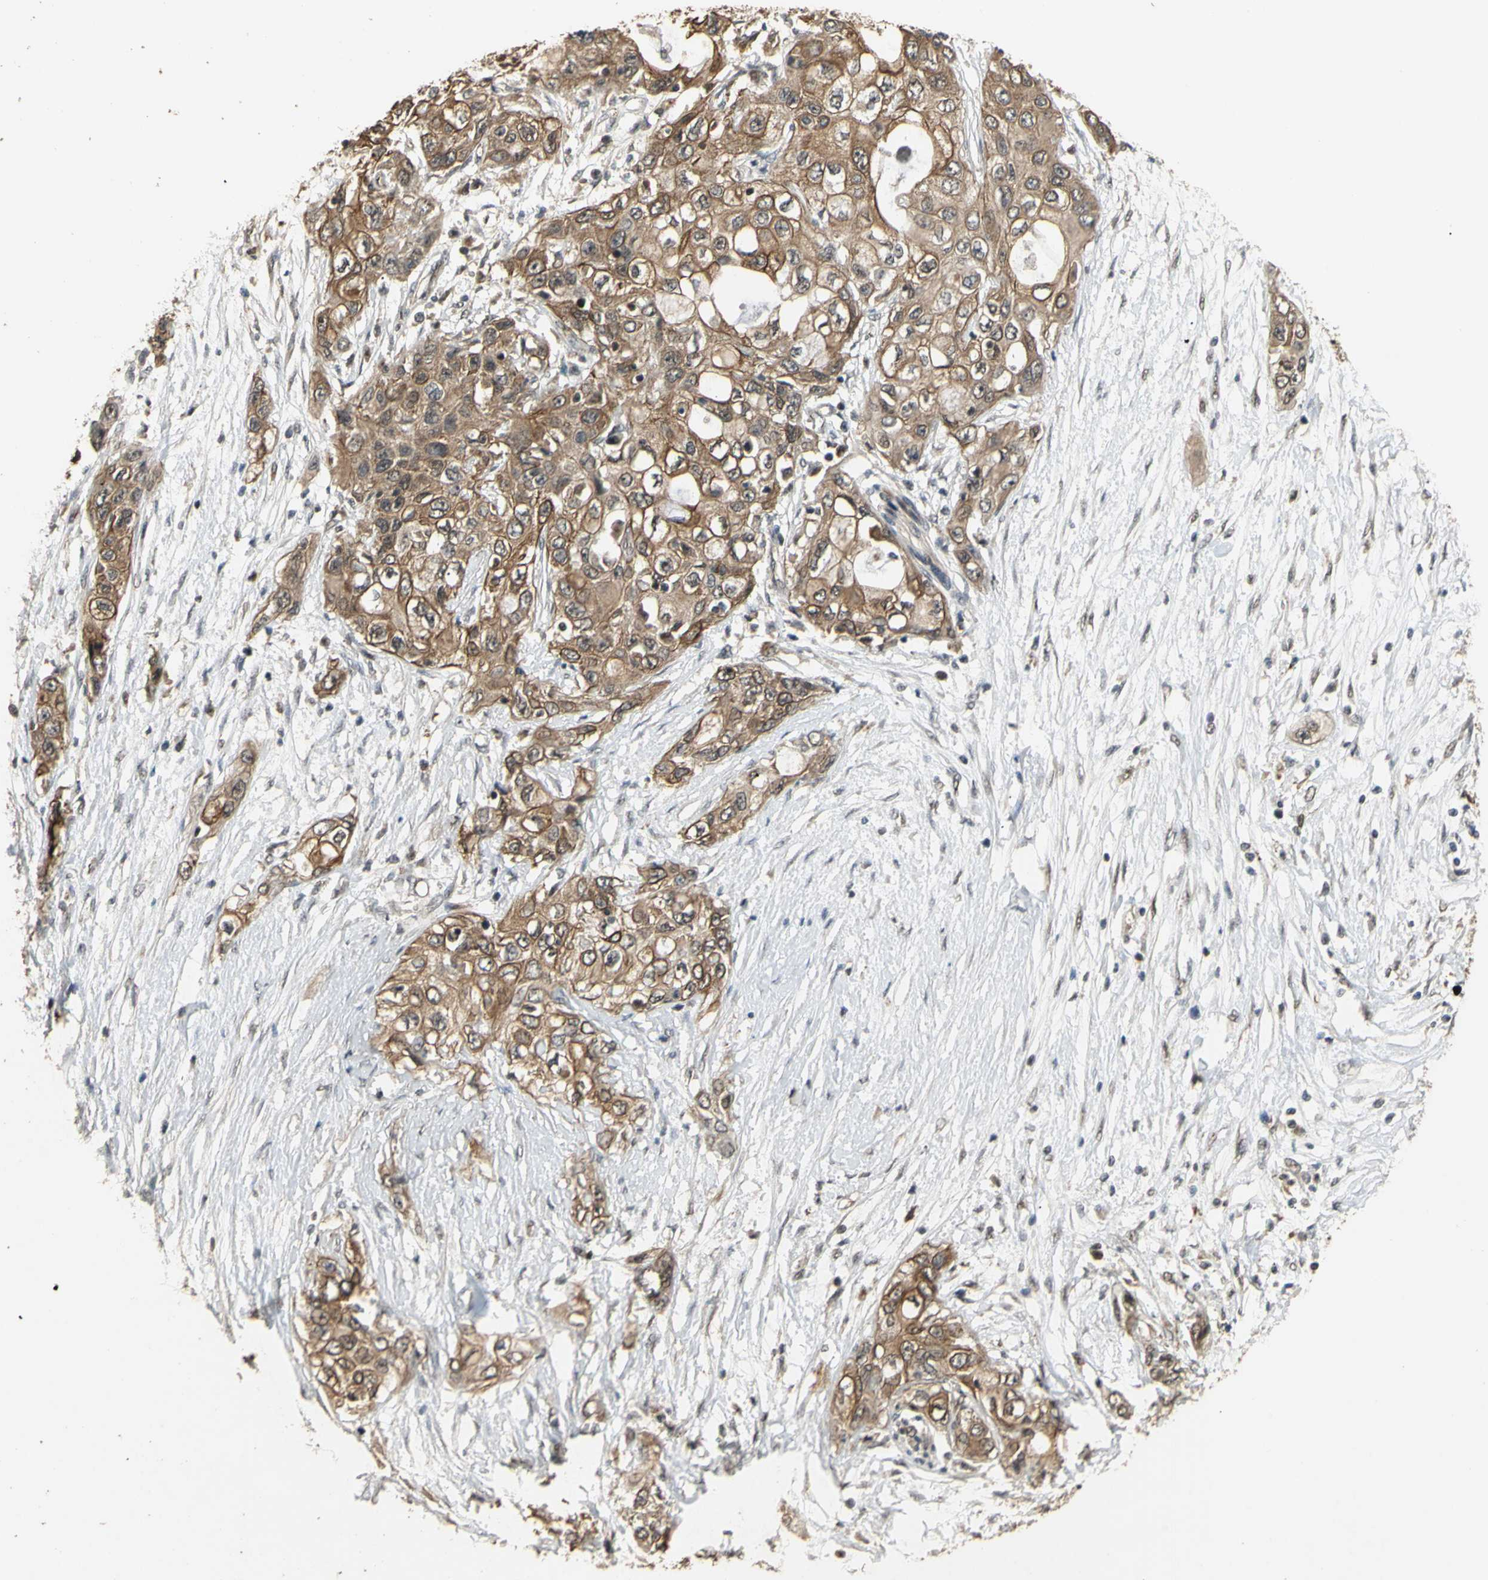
{"staining": {"intensity": "moderate", "quantity": ">75%", "location": "cytoplasmic/membranous"}, "tissue": "pancreatic cancer", "cell_type": "Tumor cells", "image_type": "cancer", "snomed": [{"axis": "morphology", "description": "Adenocarcinoma, NOS"}, {"axis": "topography", "description": "Pancreas"}], "caption": "Immunohistochemistry (IHC) micrograph of human pancreatic cancer stained for a protein (brown), which exhibits medium levels of moderate cytoplasmic/membranous expression in approximately >75% of tumor cells.", "gene": "GTF2E2", "patient": {"sex": "female", "age": 70}}